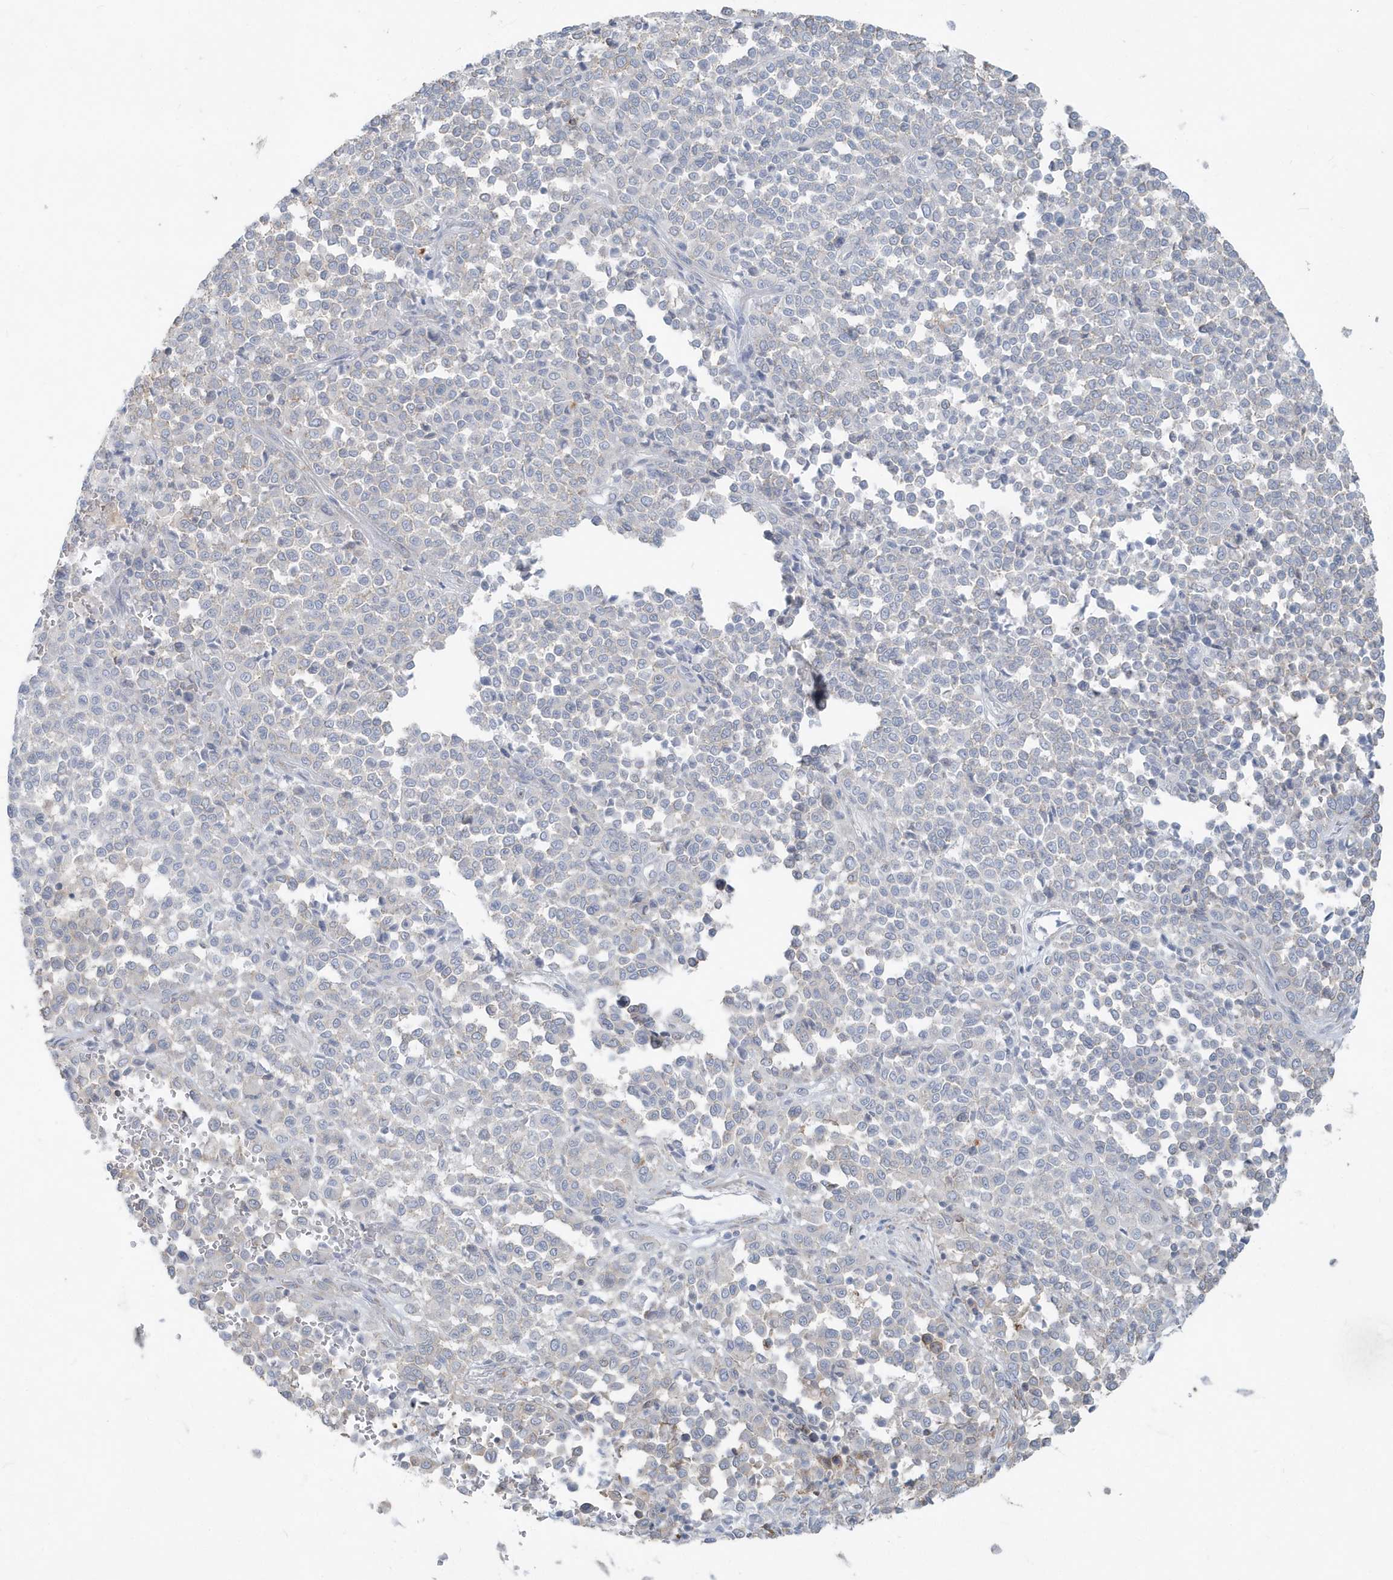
{"staining": {"intensity": "negative", "quantity": "none", "location": "none"}, "tissue": "melanoma", "cell_type": "Tumor cells", "image_type": "cancer", "snomed": [{"axis": "morphology", "description": "Malignant melanoma, Metastatic site"}, {"axis": "topography", "description": "Pancreas"}], "caption": "Tumor cells are negative for brown protein staining in melanoma. (DAB (3,3'-diaminobenzidine) immunohistochemistry visualized using brightfield microscopy, high magnification).", "gene": "CCNJ", "patient": {"sex": "female", "age": 30}}